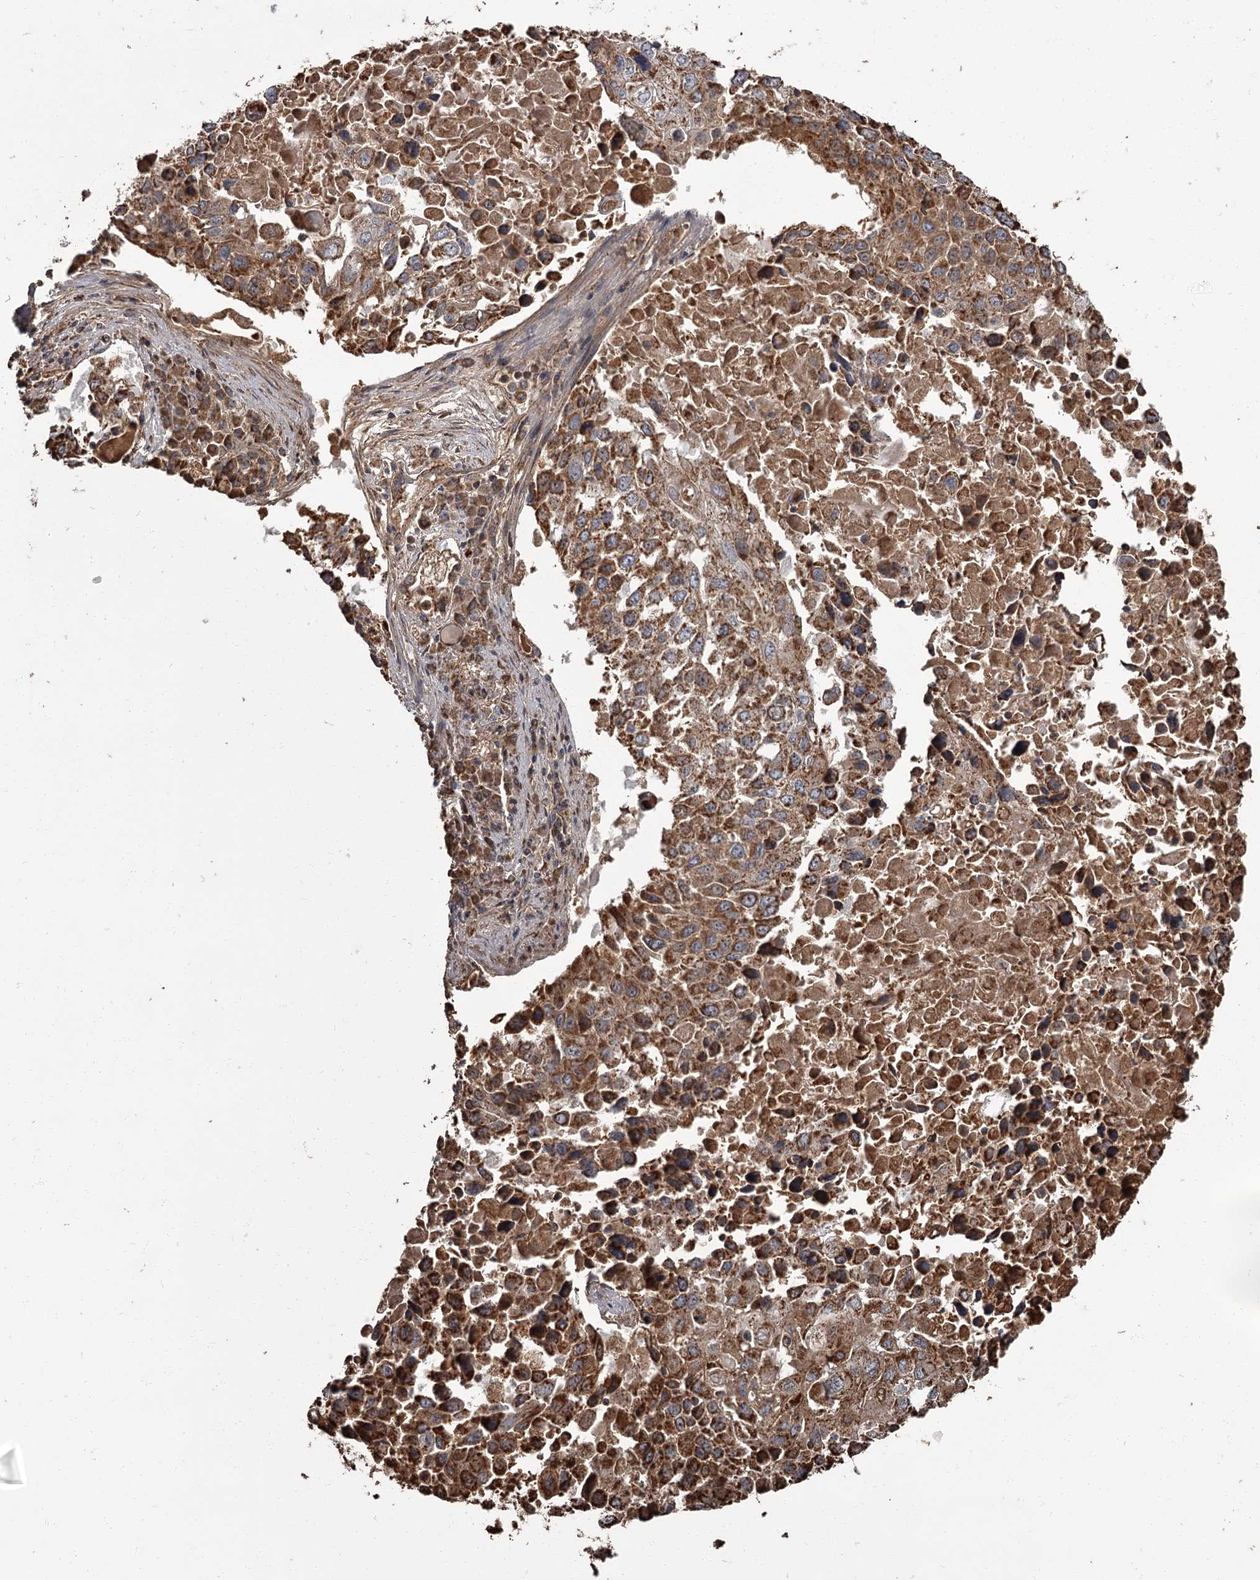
{"staining": {"intensity": "strong", "quantity": ">75%", "location": "cytoplasmic/membranous"}, "tissue": "lung cancer", "cell_type": "Tumor cells", "image_type": "cancer", "snomed": [{"axis": "morphology", "description": "Squamous cell carcinoma, NOS"}, {"axis": "topography", "description": "Lung"}], "caption": "Human lung squamous cell carcinoma stained for a protein (brown) demonstrates strong cytoplasmic/membranous positive staining in approximately >75% of tumor cells.", "gene": "THAP9", "patient": {"sex": "male", "age": 65}}